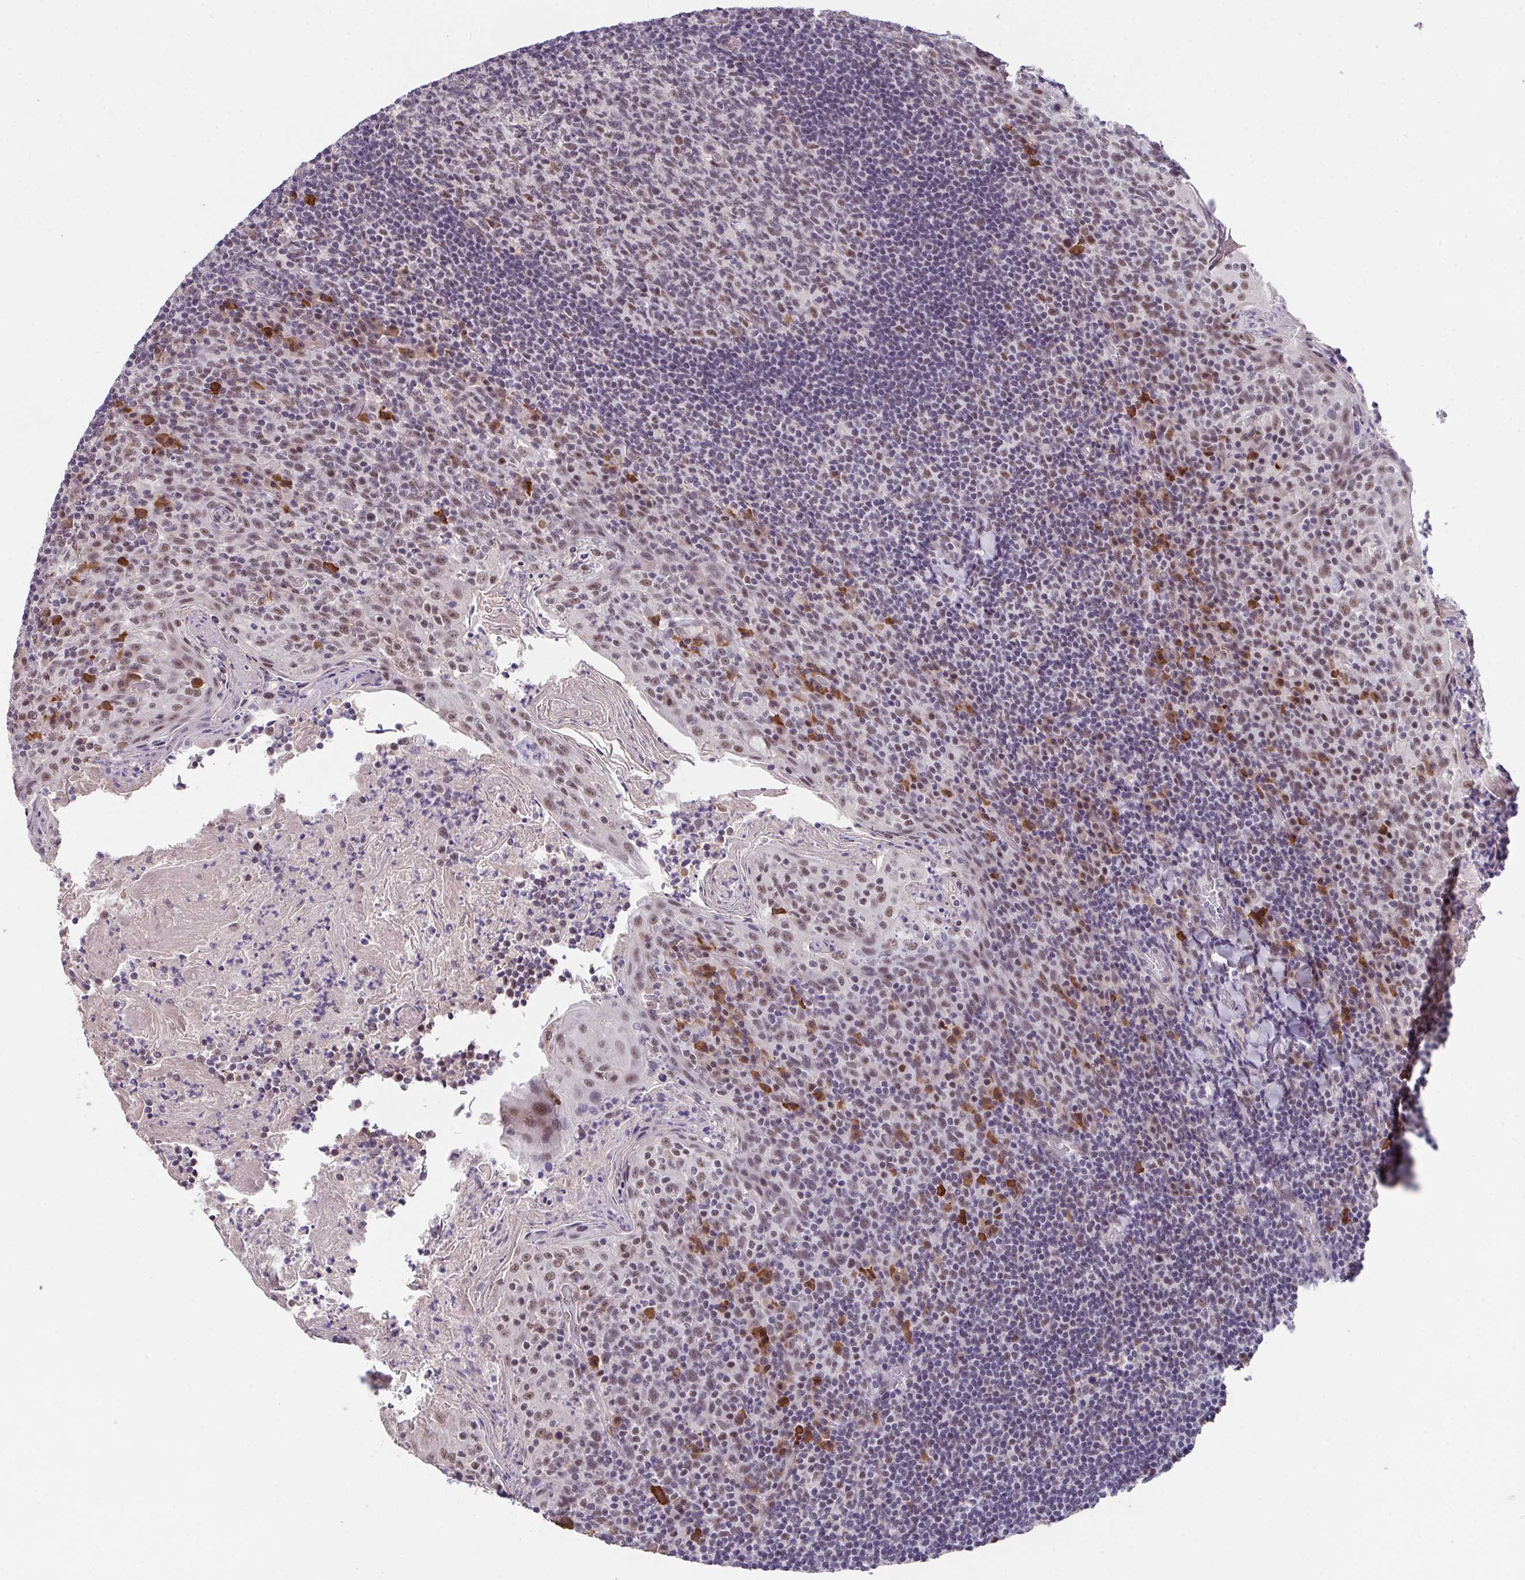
{"staining": {"intensity": "weak", "quantity": "25%-75%", "location": "nuclear"}, "tissue": "tonsil", "cell_type": "Germinal center cells", "image_type": "normal", "snomed": [{"axis": "morphology", "description": "Normal tissue, NOS"}, {"axis": "topography", "description": "Tonsil"}], "caption": "The immunohistochemical stain highlights weak nuclear positivity in germinal center cells of unremarkable tonsil.", "gene": "RBBP6", "patient": {"sex": "female", "age": 10}}